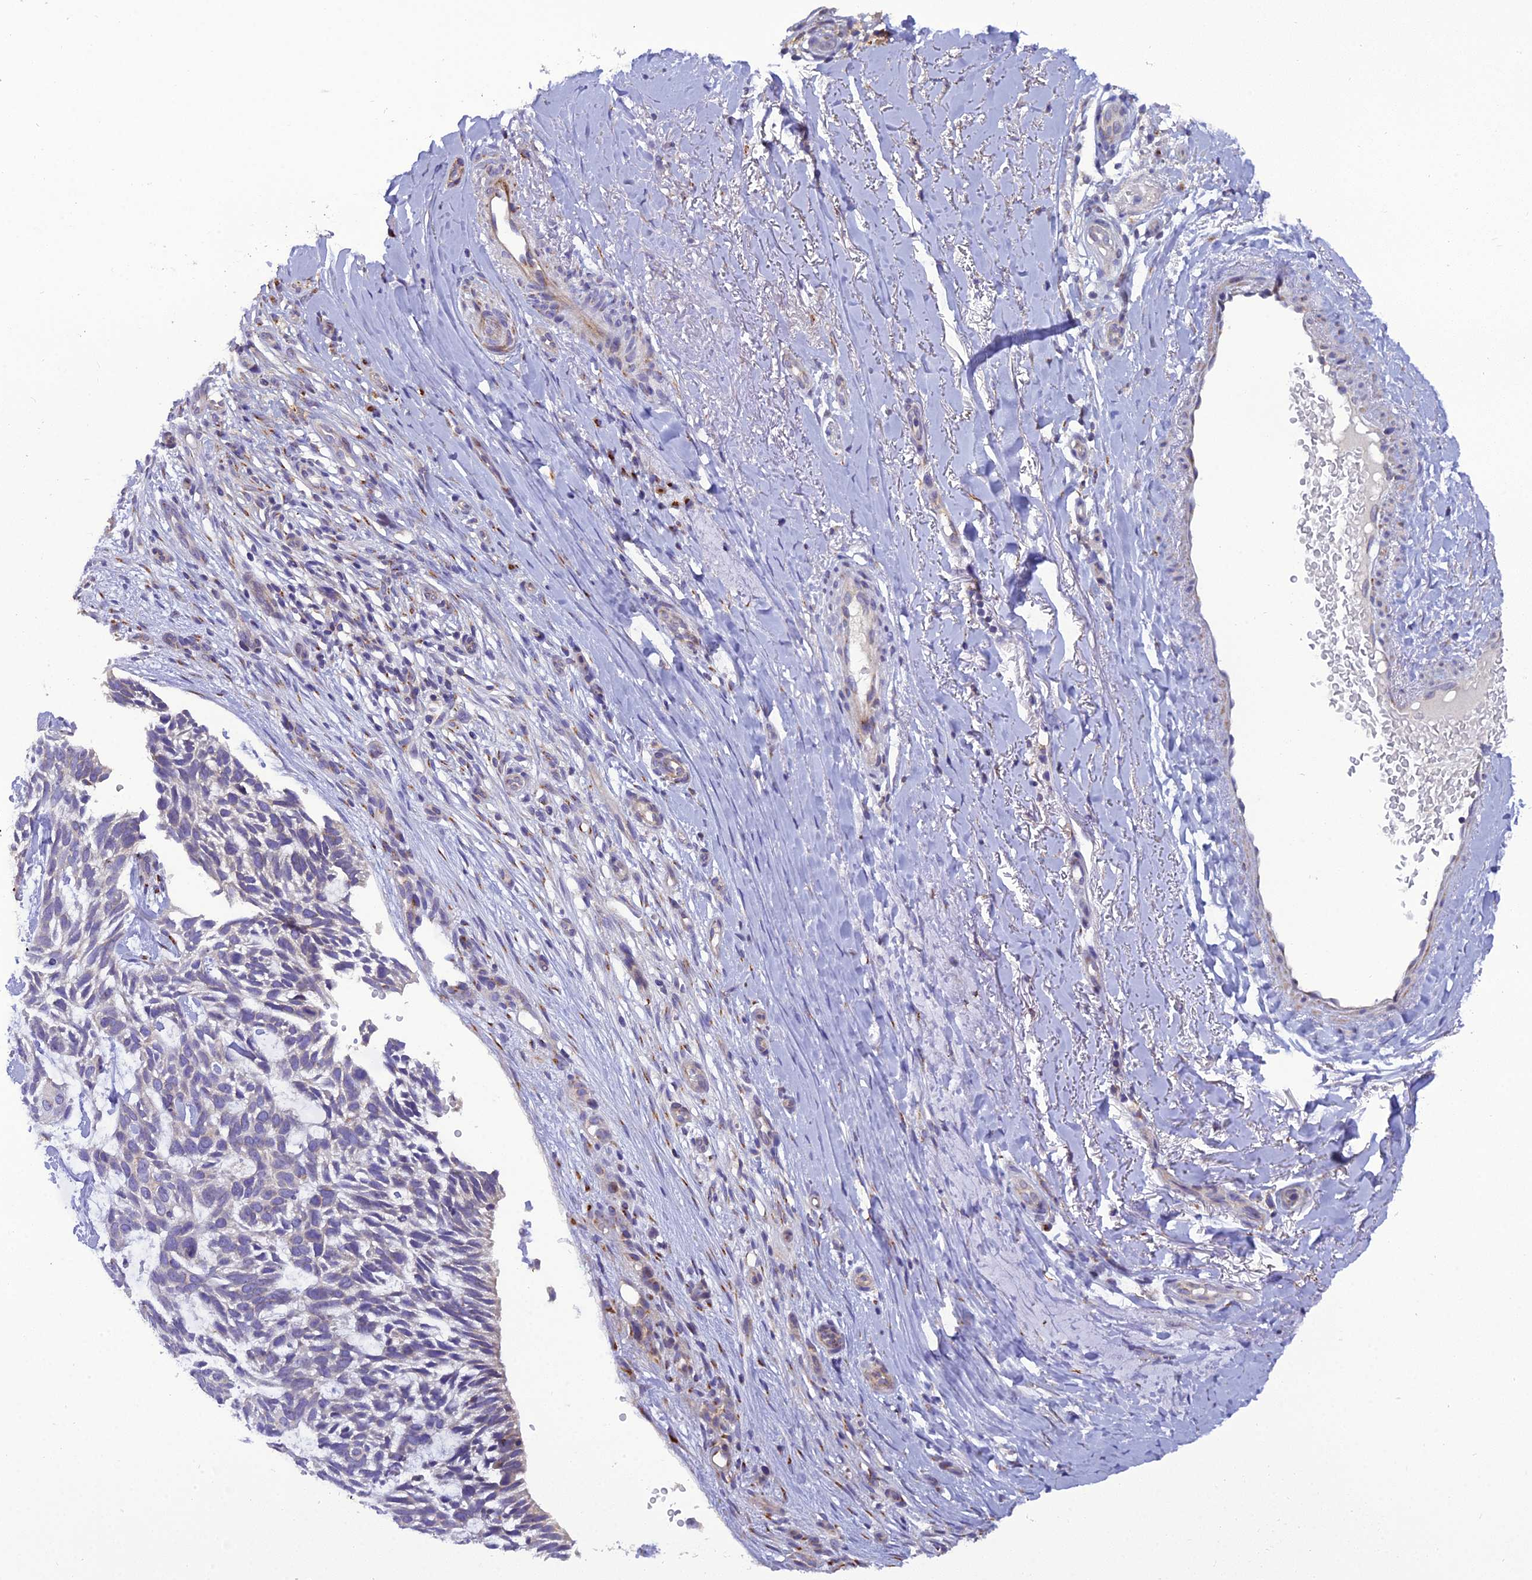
{"staining": {"intensity": "negative", "quantity": "none", "location": "none"}, "tissue": "skin cancer", "cell_type": "Tumor cells", "image_type": "cancer", "snomed": [{"axis": "morphology", "description": "Basal cell carcinoma"}, {"axis": "topography", "description": "Skin"}], "caption": "A high-resolution micrograph shows immunohistochemistry (IHC) staining of skin cancer (basal cell carcinoma), which demonstrates no significant staining in tumor cells.", "gene": "GOLPH3", "patient": {"sex": "male", "age": 88}}